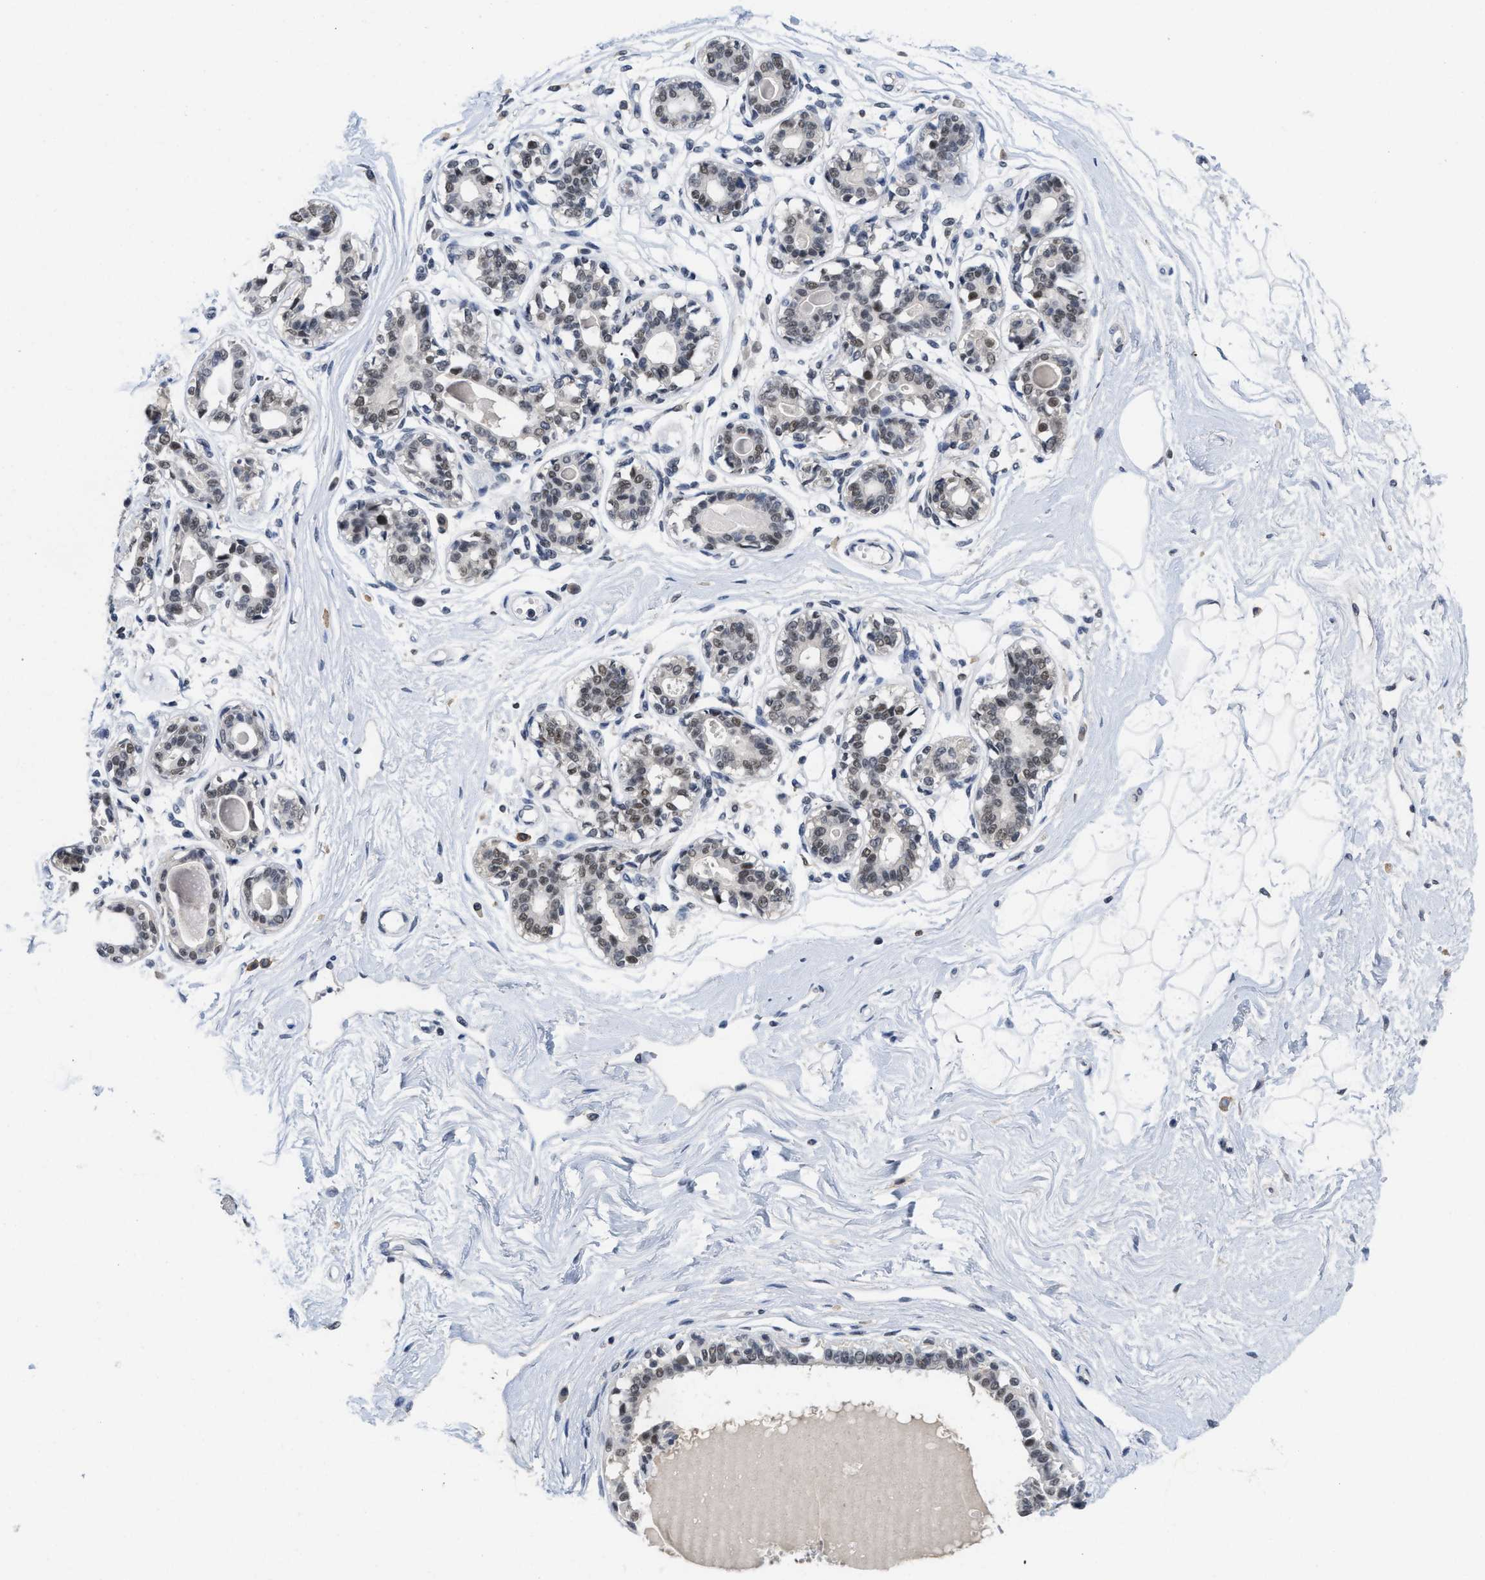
{"staining": {"intensity": "negative", "quantity": "none", "location": "none"}, "tissue": "breast", "cell_type": "Adipocytes", "image_type": "normal", "snomed": [{"axis": "morphology", "description": "Normal tissue, NOS"}, {"axis": "topography", "description": "Breast"}], "caption": "Normal breast was stained to show a protein in brown. There is no significant expression in adipocytes.", "gene": "GGNBP2", "patient": {"sex": "female", "age": 45}}